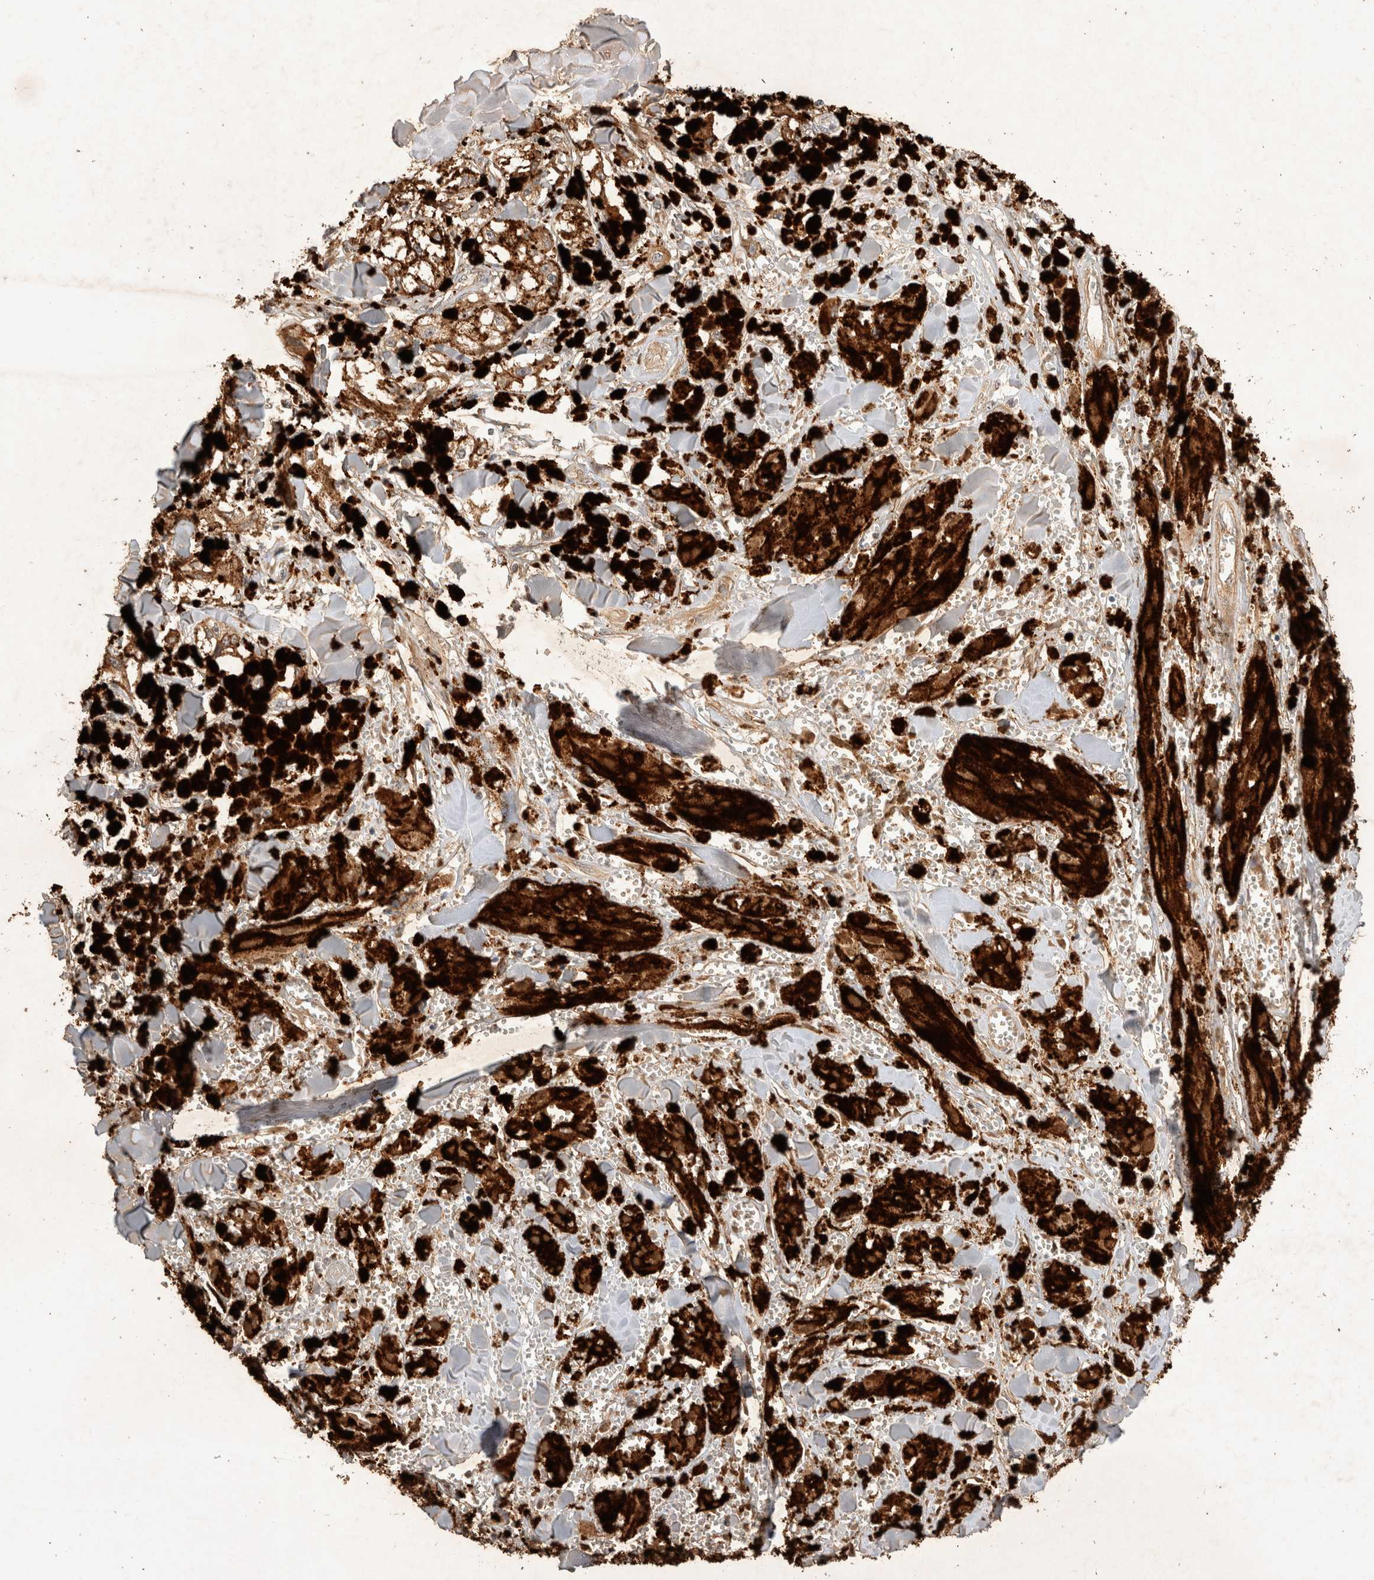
{"staining": {"intensity": "negative", "quantity": "none", "location": "none"}, "tissue": "melanoma", "cell_type": "Tumor cells", "image_type": "cancer", "snomed": [{"axis": "morphology", "description": "Malignant melanoma, NOS"}, {"axis": "topography", "description": "Skin"}], "caption": "DAB (3,3'-diaminobenzidine) immunohistochemical staining of melanoma displays no significant positivity in tumor cells.", "gene": "YES1", "patient": {"sex": "male", "age": 88}}